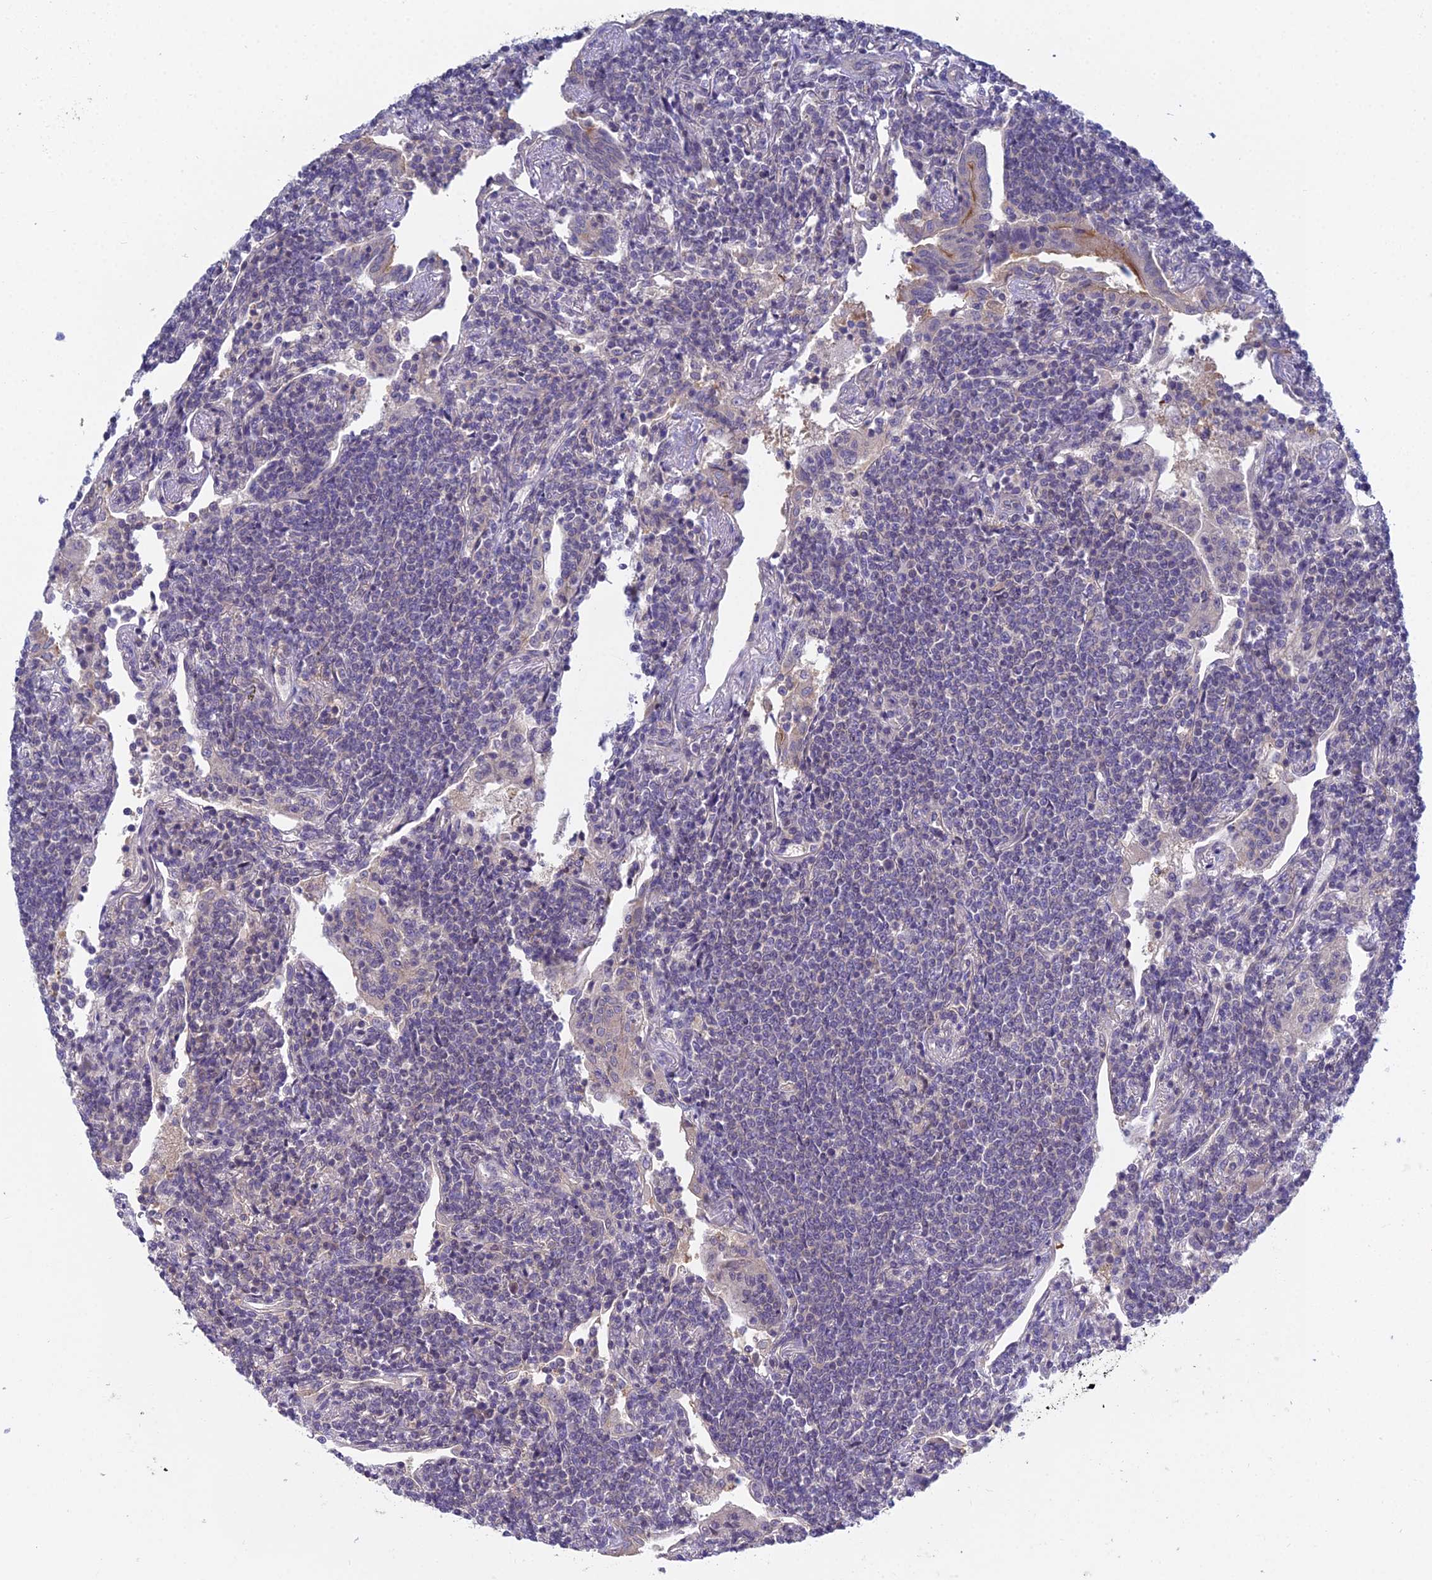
{"staining": {"intensity": "negative", "quantity": "none", "location": "none"}, "tissue": "lymphoma", "cell_type": "Tumor cells", "image_type": "cancer", "snomed": [{"axis": "morphology", "description": "Malignant lymphoma, non-Hodgkin's type, Low grade"}, {"axis": "topography", "description": "Lung"}], "caption": "Tumor cells are negative for protein expression in human low-grade malignant lymphoma, non-Hodgkin's type.", "gene": "METTL26", "patient": {"sex": "female", "age": 71}}